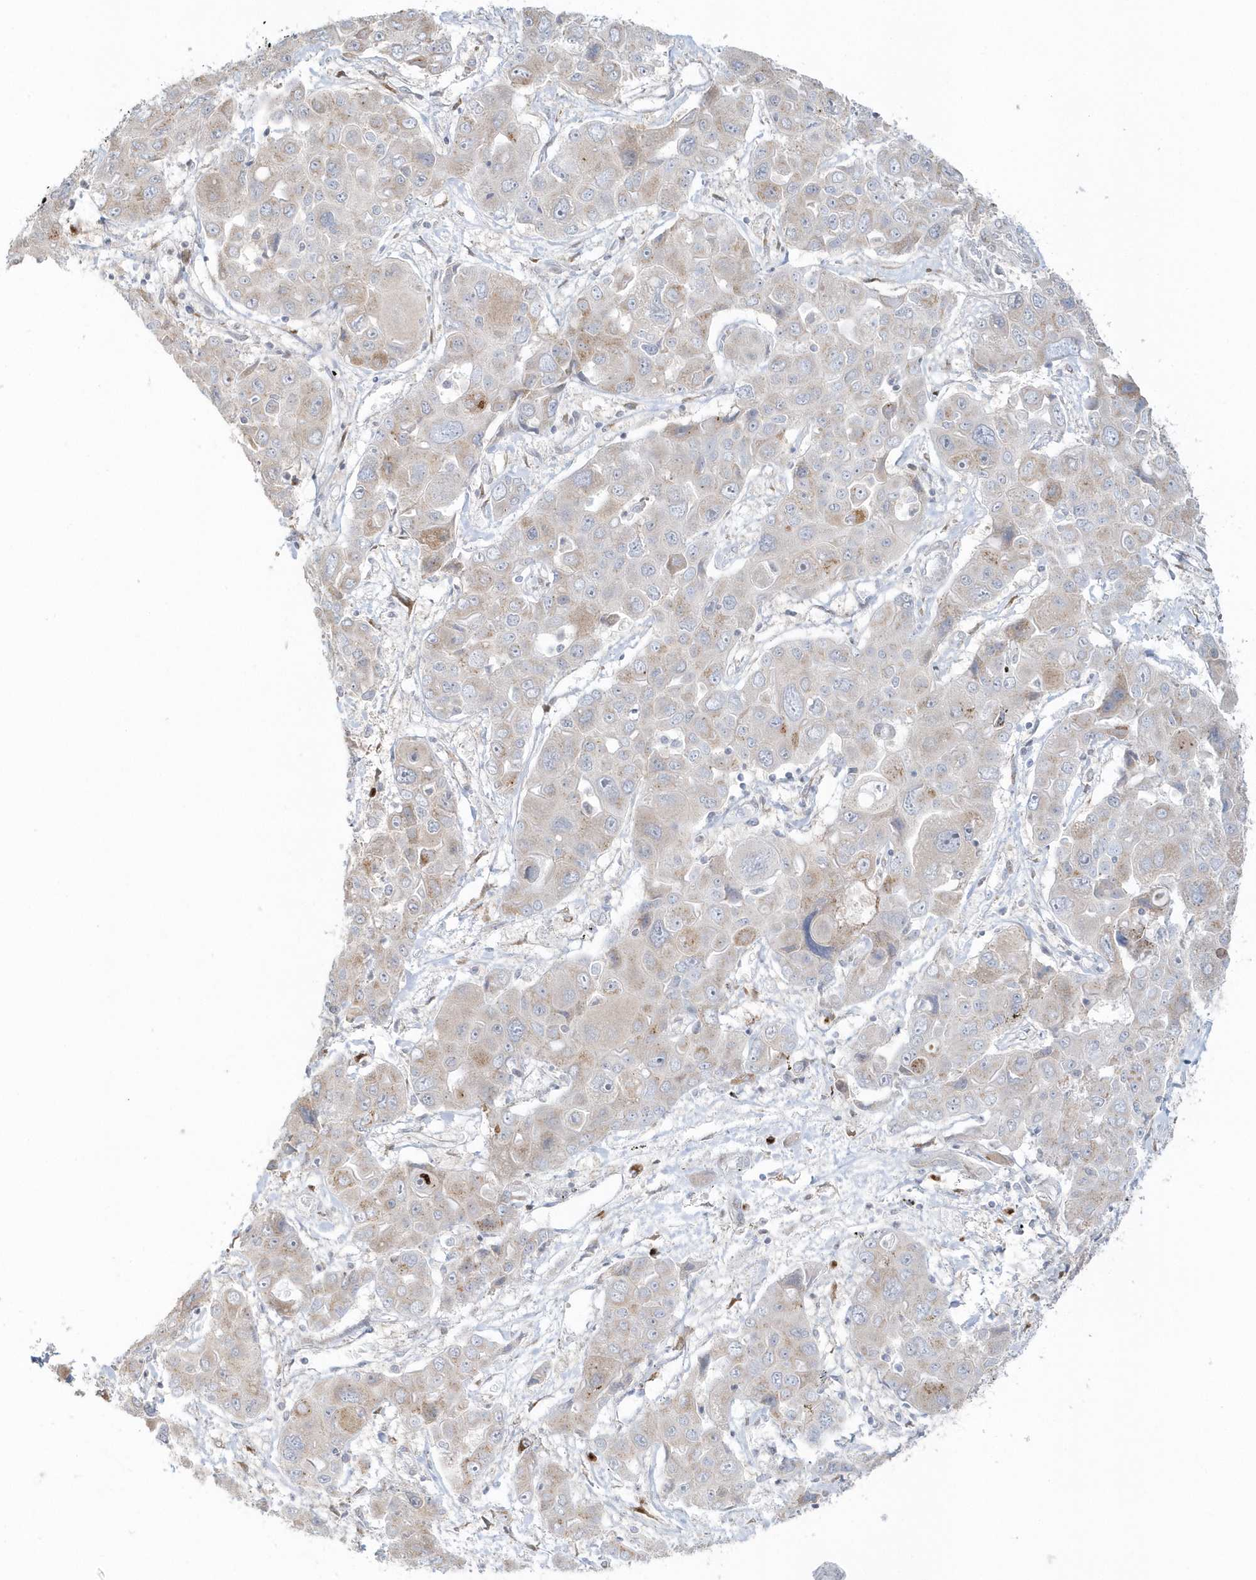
{"staining": {"intensity": "weak", "quantity": "<25%", "location": "cytoplasmic/membranous"}, "tissue": "liver cancer", "cell_type": "Tumor cells", "image_type": "cancer", "snomed": [{"axis": "morphology", "description": "Cholangiocarcinoma"}, {"axis": "topography", "description": "Liver"}], "caption": "Tumor cells show no significant positivity in liver cholangiocarcinoma.", "gene": "DHFR", "patient": {"sex": "male", "age": 67}}